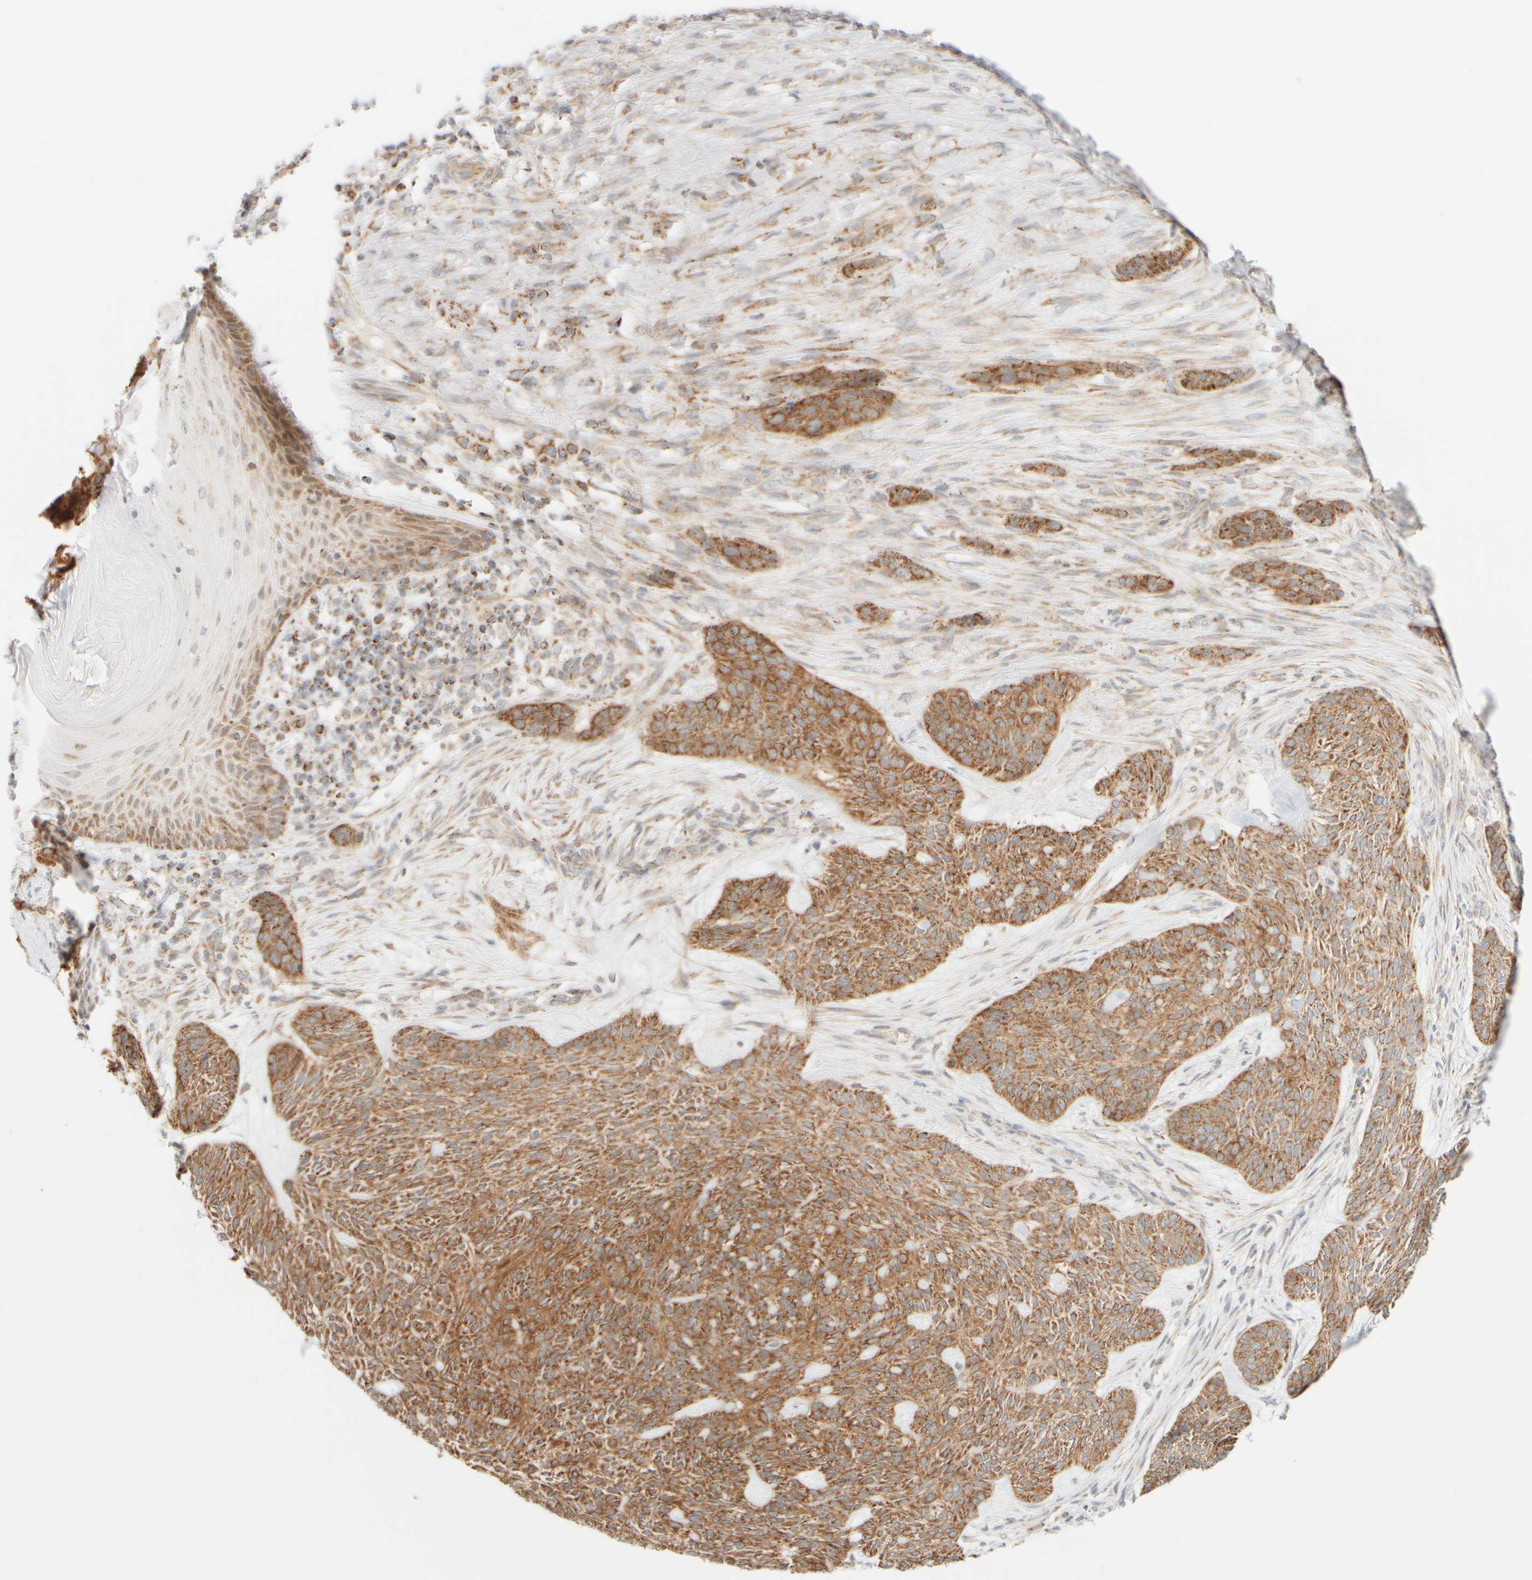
{"staining": {"intensity": "moderate", "quantity": ">75%", "location": "cytoplasmic/membranous"}, "tissue": "skin cancer", "cell_type": "Tumor cells", "image_type": "cancer", "snomed": [{"axis": "morphology", "description": "Basal cell carcinoma"}, {"axis": "topography", "description": "Skin"}], "caption": "Moderate cytoplasmic/membranous positivity for a protein is present in about >75% of tumor cells of basal cell carcinoma (skin) using IHC.", "gene": "PPM1K", "patient": {"sex": "male", "age": 55}}